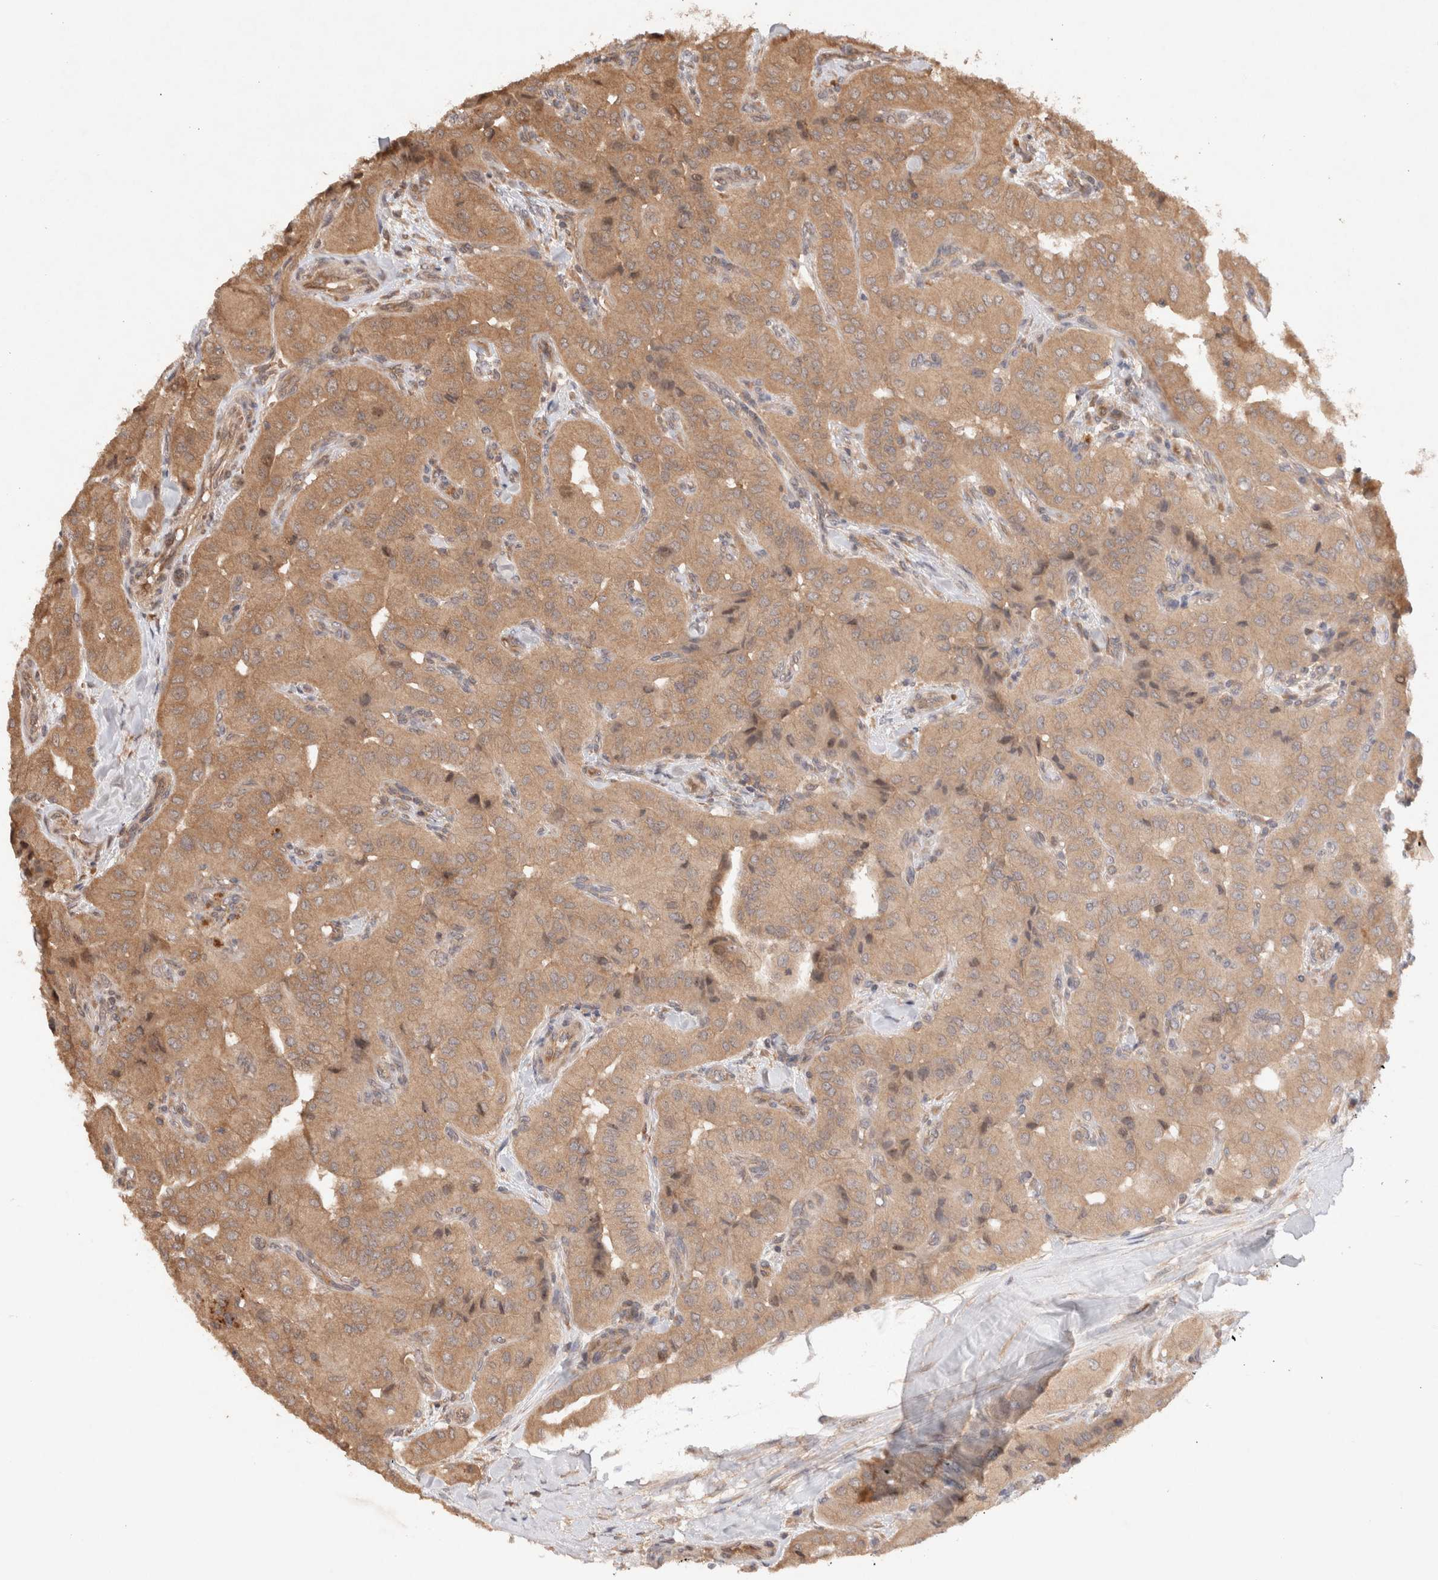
{"staining": {"intensity": "moderate", "quantity": ">75%", "location": "cytoplasmic/membranous"}, "tissue": "thyroid cancer", "cell_type": "Tumor cells", "image_type": "cancer", "snomed": [{"axis": "morphology", "description": "Papillary adenocarcinoma, NOS"}, {"axis": "topography", "description": "Thyroid gland"}], "caption": "Papillary adenocarcinoma (thyroid) stained with immunohistochemistry (IHC) reveals moderate cytoplasmic/membranous positivity in about >75% of tumor cells. (brown staining indicates protein expression, while blue staining denotes nuclei).", "gene": "KLHL20", "patient": {"sex": "female", "age": 59}}